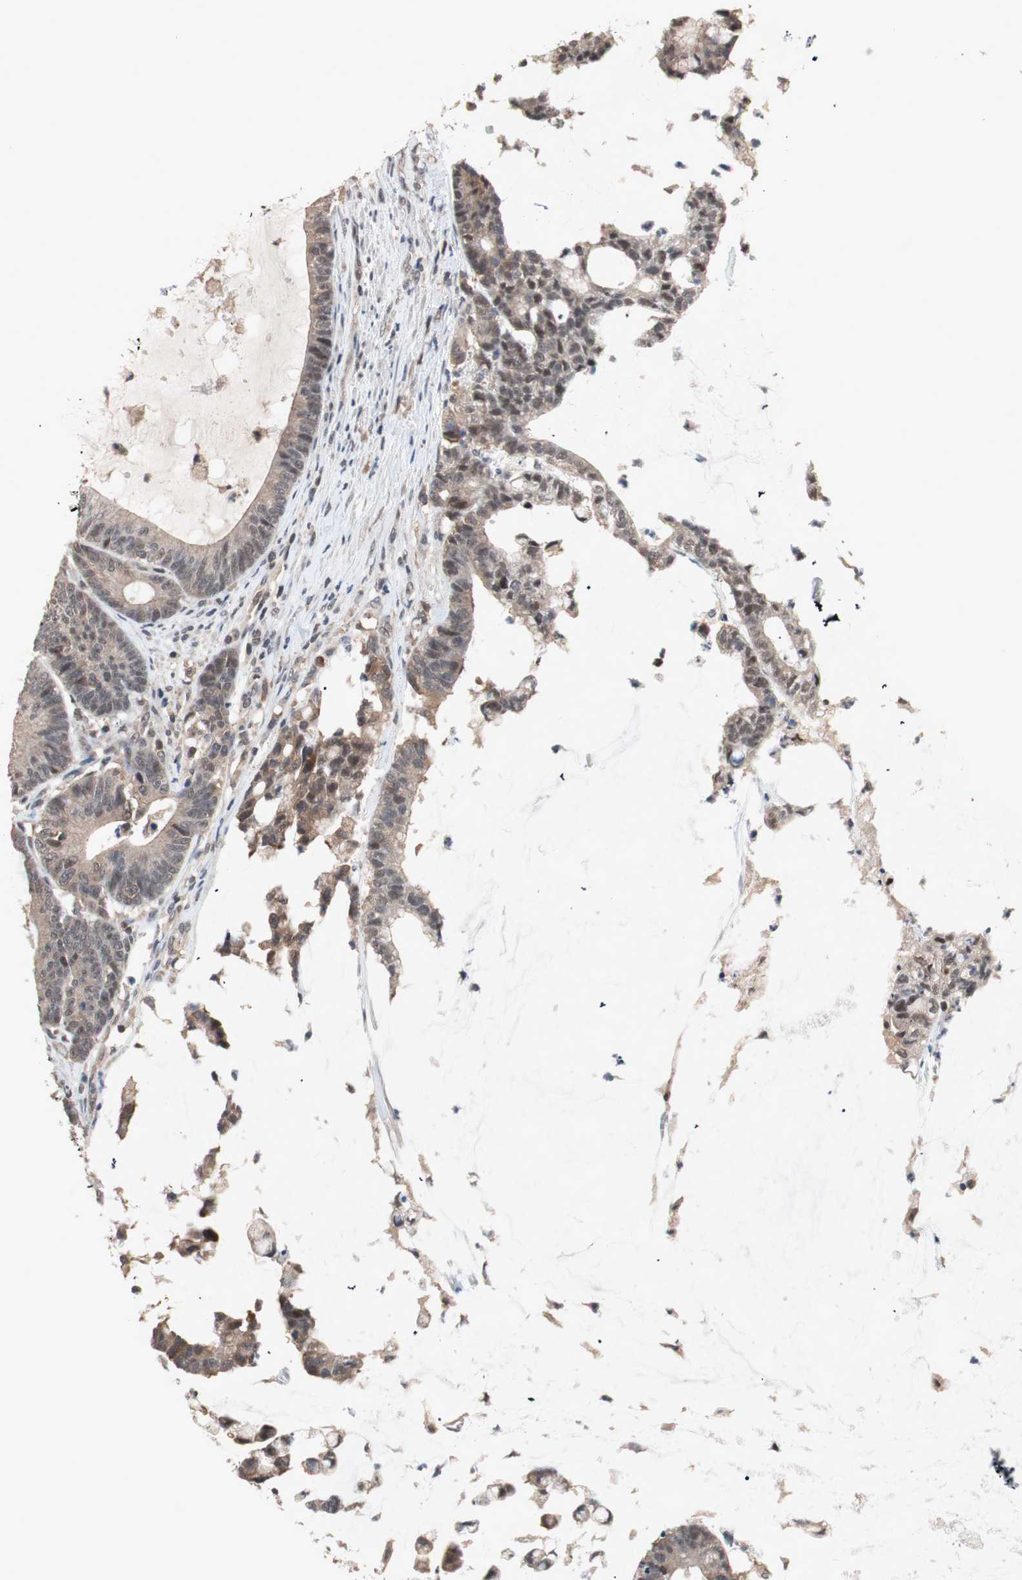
{"staining": {"intensity": "moderate", "quantity": ">75%", "location": "cytoplasmic/membranous"}, "tissue": "colorectal cancer", "cell_type": "Tumor cells", "image_type": "cancer", "snomed": [{"axis": "morphology", "description": "Adenocarcinoma, NOS"}, {"axis": "topography", "description": "Colon"}], "caption": "Moderate cytoplasmic/membranous protein staining is appreciated in about >75% of tumor cells in colorectal adenocarcinoma. (brown staining indicates protein expression, while blue staining denotes nuclei).", "gene": "GART", "patient": {"sex": "female", "age": 84}}